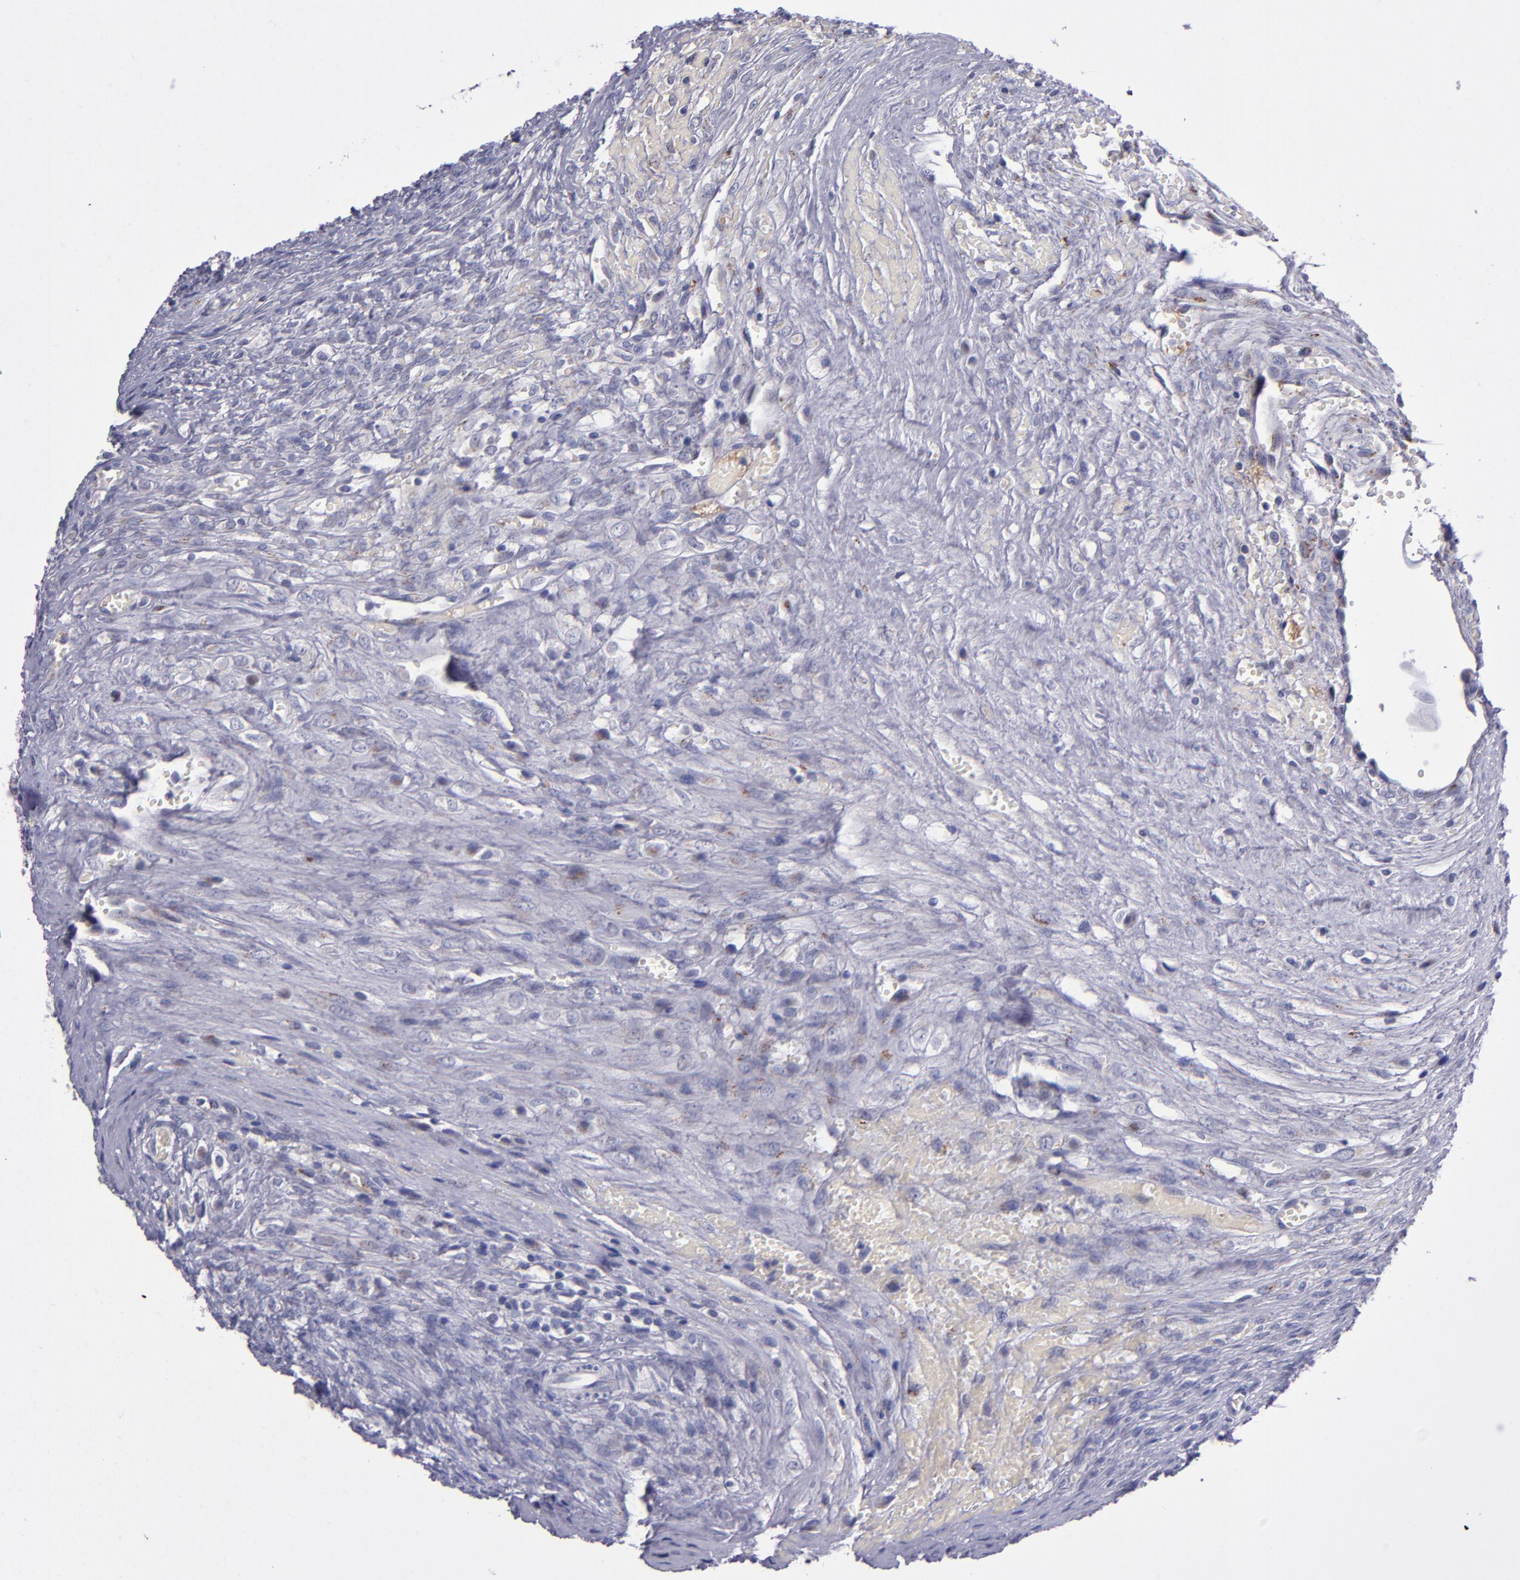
{"staining": {"intensity": "negative", "quantity": "none", "location": "none"}, "tissue": "ovary", "cell_type": "Follicle cells", "image_type": "normal", "snomed": [{"axis": "morphology", "description": "Normal tissue, NOS"}, {"axis": "topography", "description": "Ovary"}], "caption": "Image shows no protein expression in follicle cells of normal ovary. (IHC, brightfield microscopy, high magnification).", "gene": "RAB41", "patient": {"sex": "female", "age": 56}}